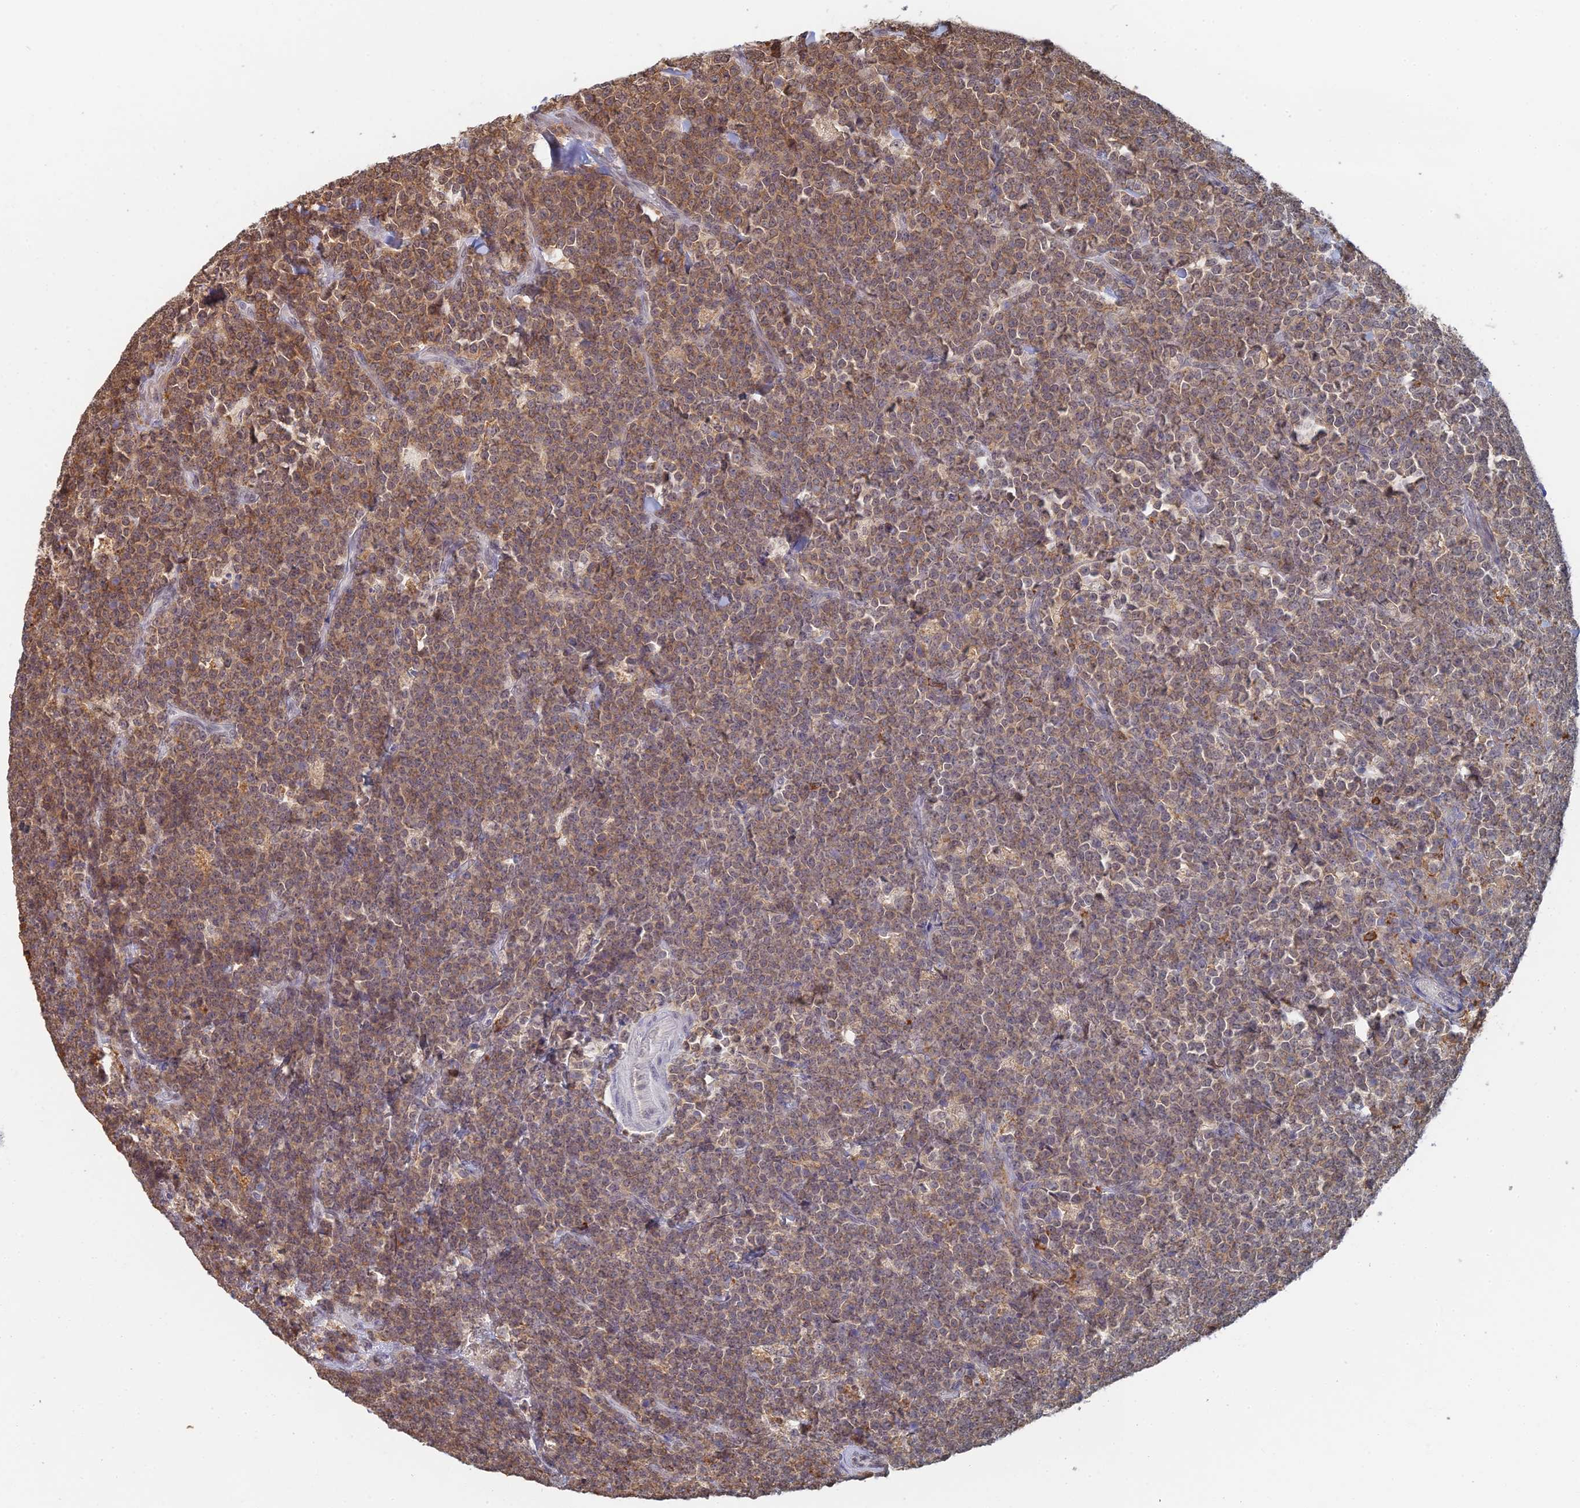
{"staining": {"intensity": "moderate", "quantity": "25%-75%", "location": "cytoplasmic/membranous"}, "tissue": "lymphoma", "cell_type": "Tumor cells", "image_type": "cancer", "snomed": [{"axis": "morphology", "description": "Malignant lymphoma, non-Hodgkin's type, High grade"}, {"axis": "topography", "description": "Small intestine"}], "caption": "Human malignant lymphoma, non-Hodgkin's type (high-grade) stained for a protein (brown) demonstrates moderate cytoplasmic/membranous positive staining in approximately 25%-75% of tumor cells.", "gene": "GPATCH1", "patient": {"sex": "male", "age": 8}}